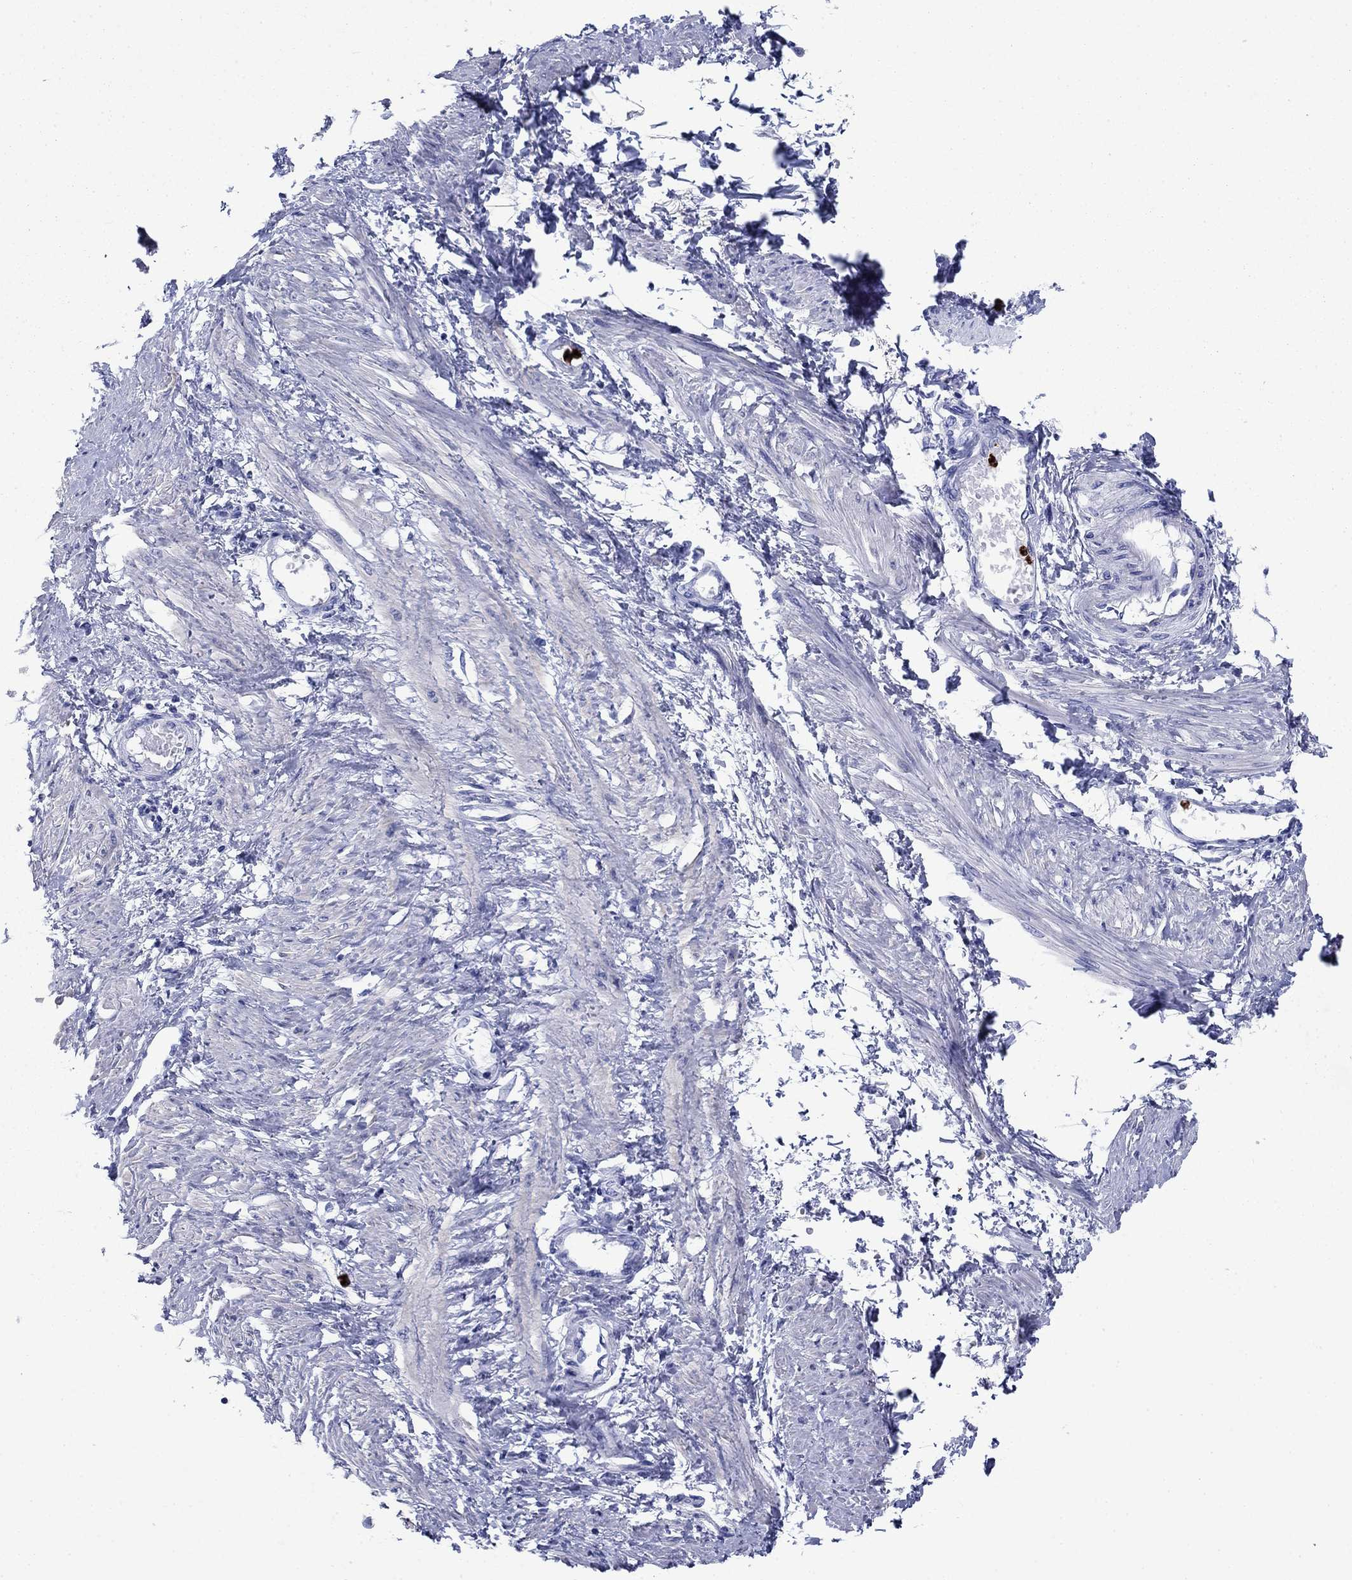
{"staining": {"intensity": "negative", "quantity": "none", "location": "none"}, "tissue": "smooth muscle", "cell_type": "Smooth muscle cells", "image_type": "normal", "snomed": [{"axis": "morphology", "description": "Normal tissue, NOS"}, {"axis": "topography", "description": "Smooth muscle"}, {"axis": "topography", "description": "Uterus"}], "caption": "Immunohistochemistry of unremarkable human smooth muscle demonstrates no expression in smooth muscle cells.", "gene": "AZU1", "patient": {"sex": "female", "age": 39}}